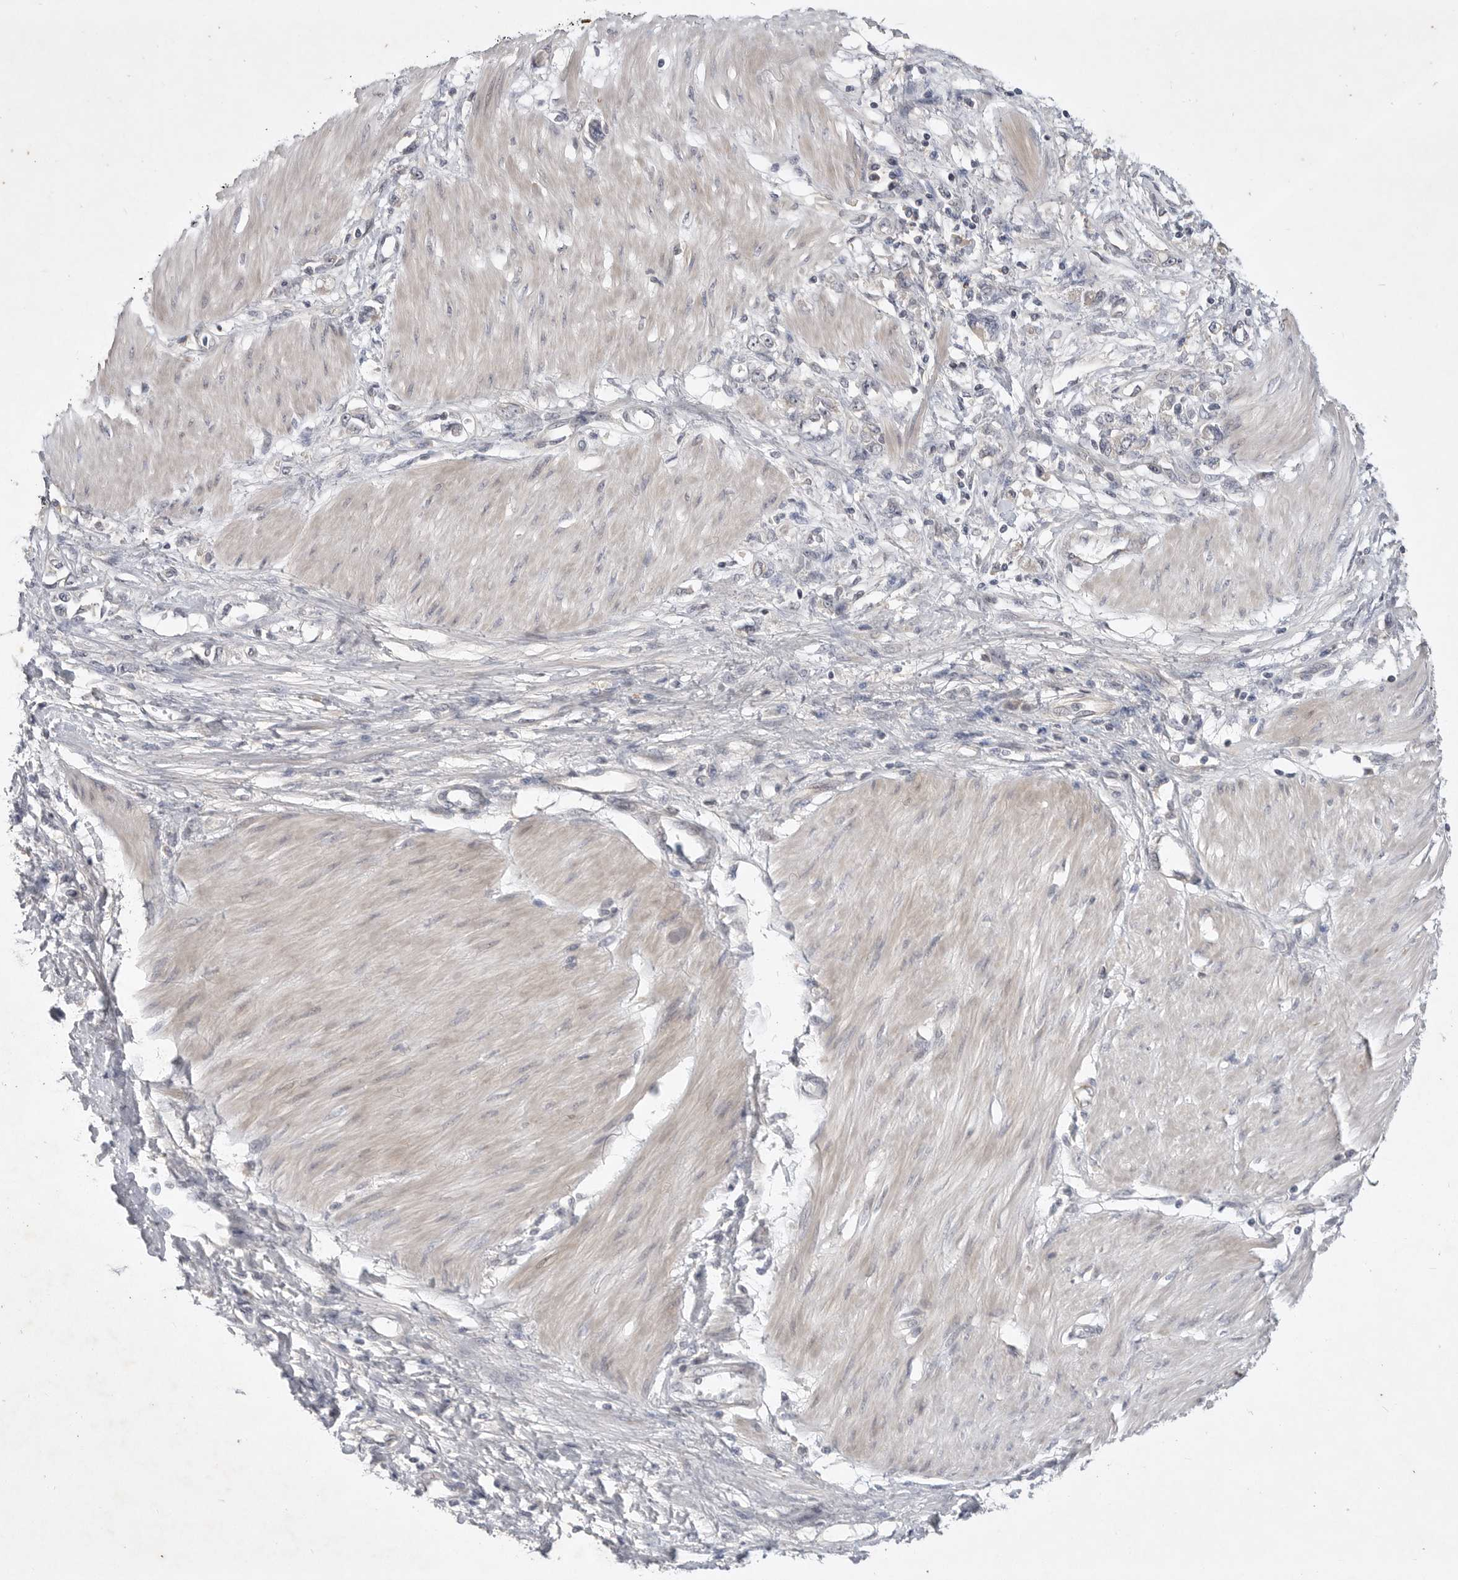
{"staining": {"intensity": "negative", "quantity": "none", "location": "none"}, "tissue": "stomach cancer", "cell_type": "Tumor cells", "image_type": "cancer", "snomed": [{"axis": "morphology", "description": "Adenocarcinoma, NOS"}, {"axis": "topography", "description": "Stomach"}], "caption": "This is an immunohistochemistry (IHC) histopathology image of human adenocarcinoma (stomach). There is no staining in tumor cells.", "gene": "ITGAD", "patient": {"sex": "female", "age": 76}}